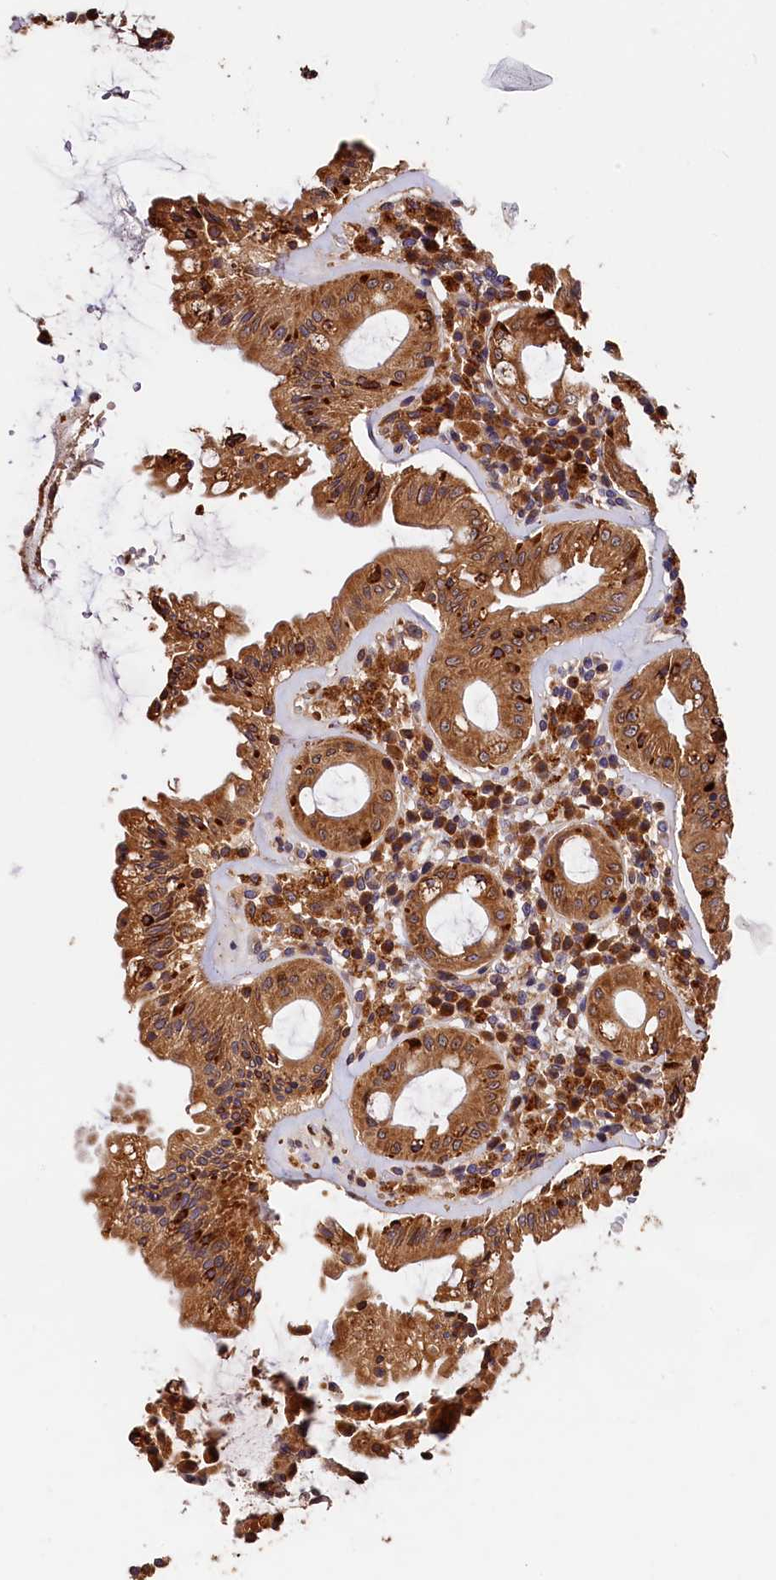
{"staining": {"intensity": "moderate", "quantity": ">75%", "location": "cytoplasmic/membranous"}, "tissue": "rectum", "cell_type": "Glandular cells", "image_type": "normal", "snomed": [{"axis": "morphology", "description": "Normal tissue, NOS"}, {"axis": "topography", "description": "Rectum"}], "caption": "Normal rectum was stained to show a protein in brown. There is medium levels of moderate cytoplasmic/membranous staining in about >75% of glandular cells.", "gene": "HMOX2", "patient": {"sex": "female", "age": 57}}